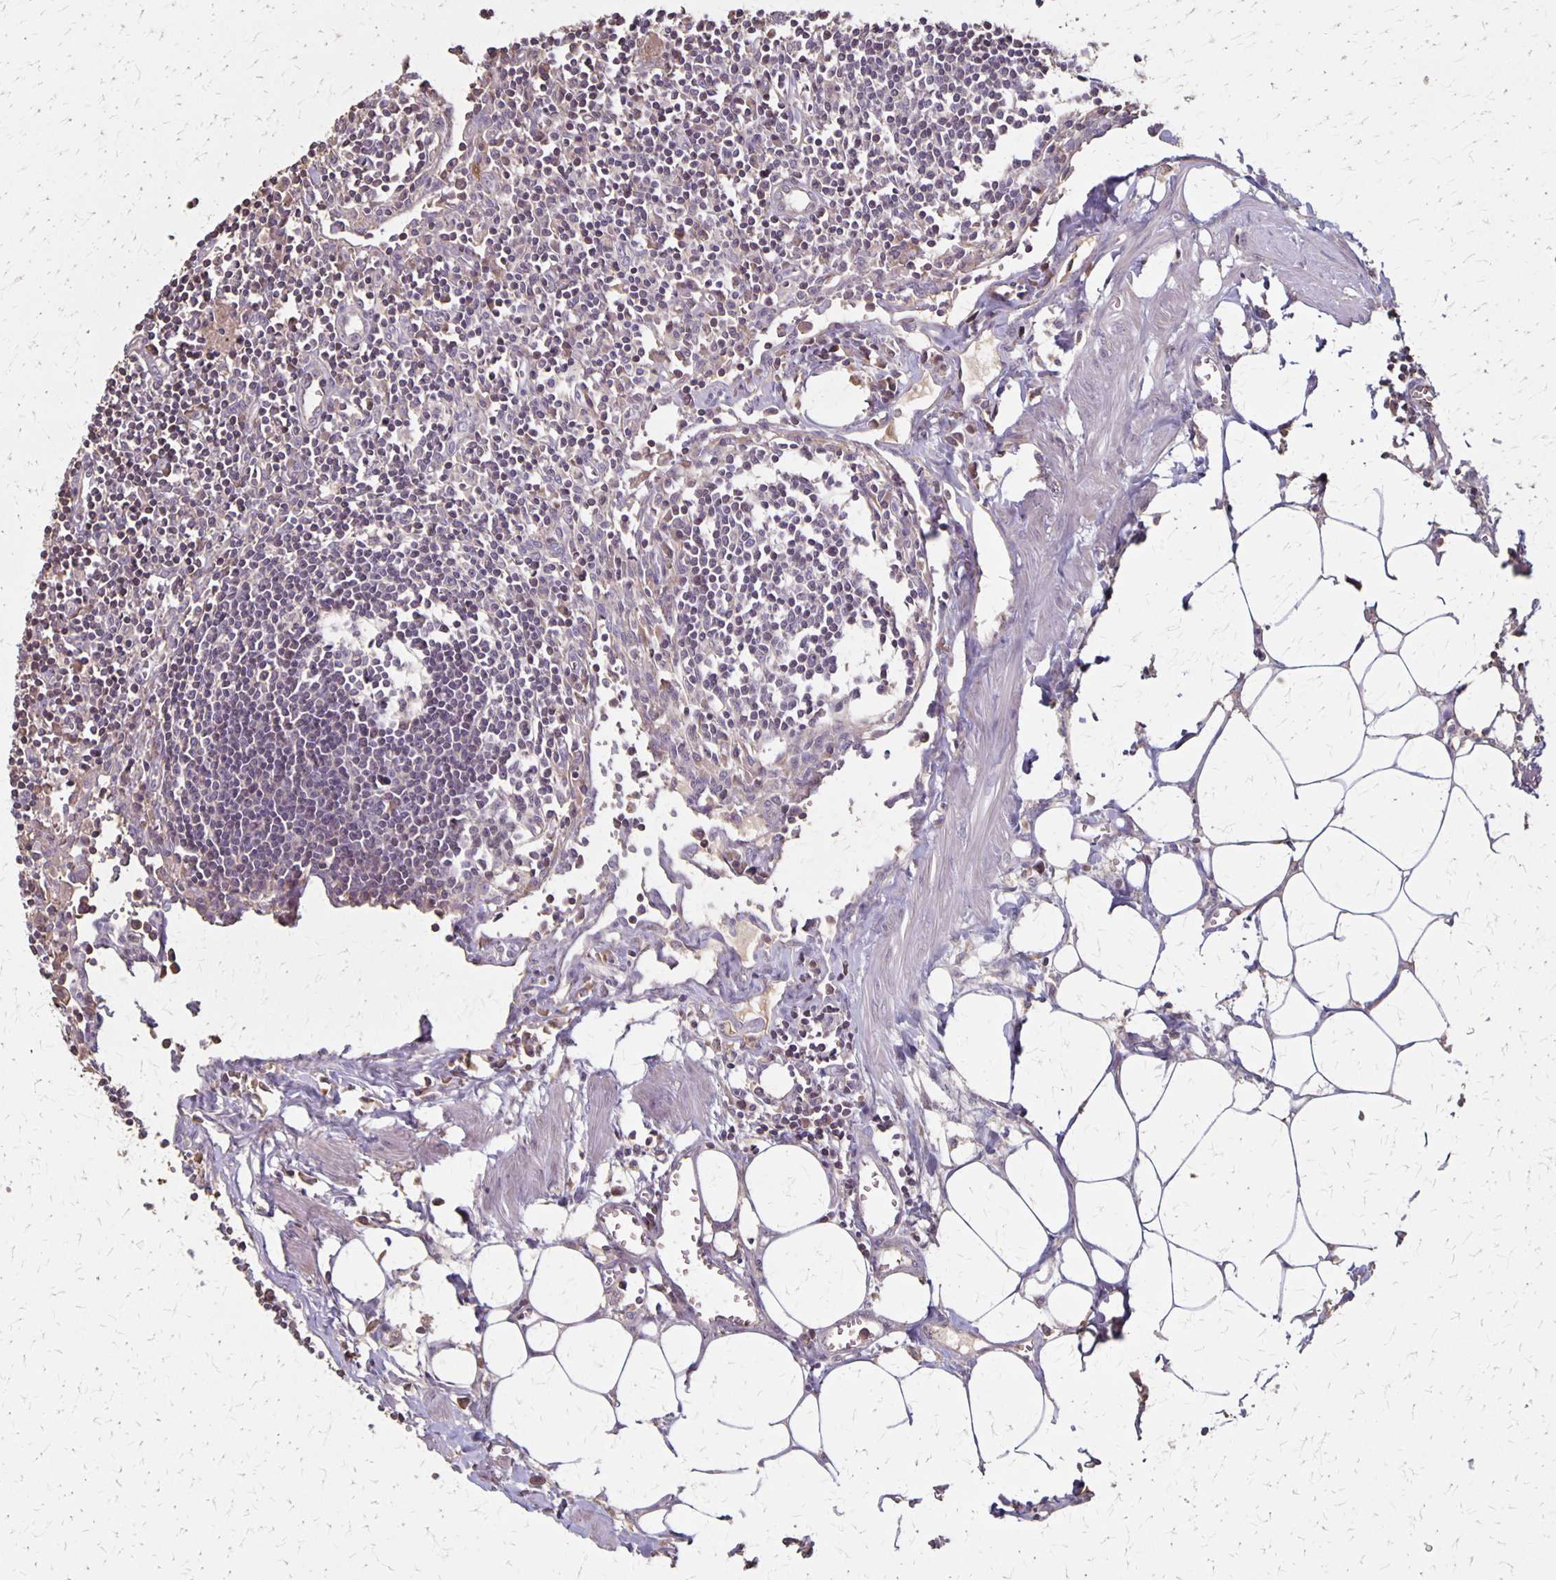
{"staining": {"intensity": "negative", "quantity": "none", "location": "none"}, "tissue": "lymph node", "cell_type": "Germinal center cells", "image_type": "normal", "snomed": [{"axis": "morphology", "description": "Normal tissue, NOS"}, {"axis": "topography", "description": "Lymph node"}], "caption": "An image of lymph node stained for a protein reveals no brown staining in germinal center cells. (Stains: DAB (3,3'-diaminobenzidine) immunohistochemistry (IHC) with hematoxylin counter stain, Microscopy: brightfield microscopy at high magnification).", "gene": "PROM2", "patient": {"sex": "male", "age": 66}}